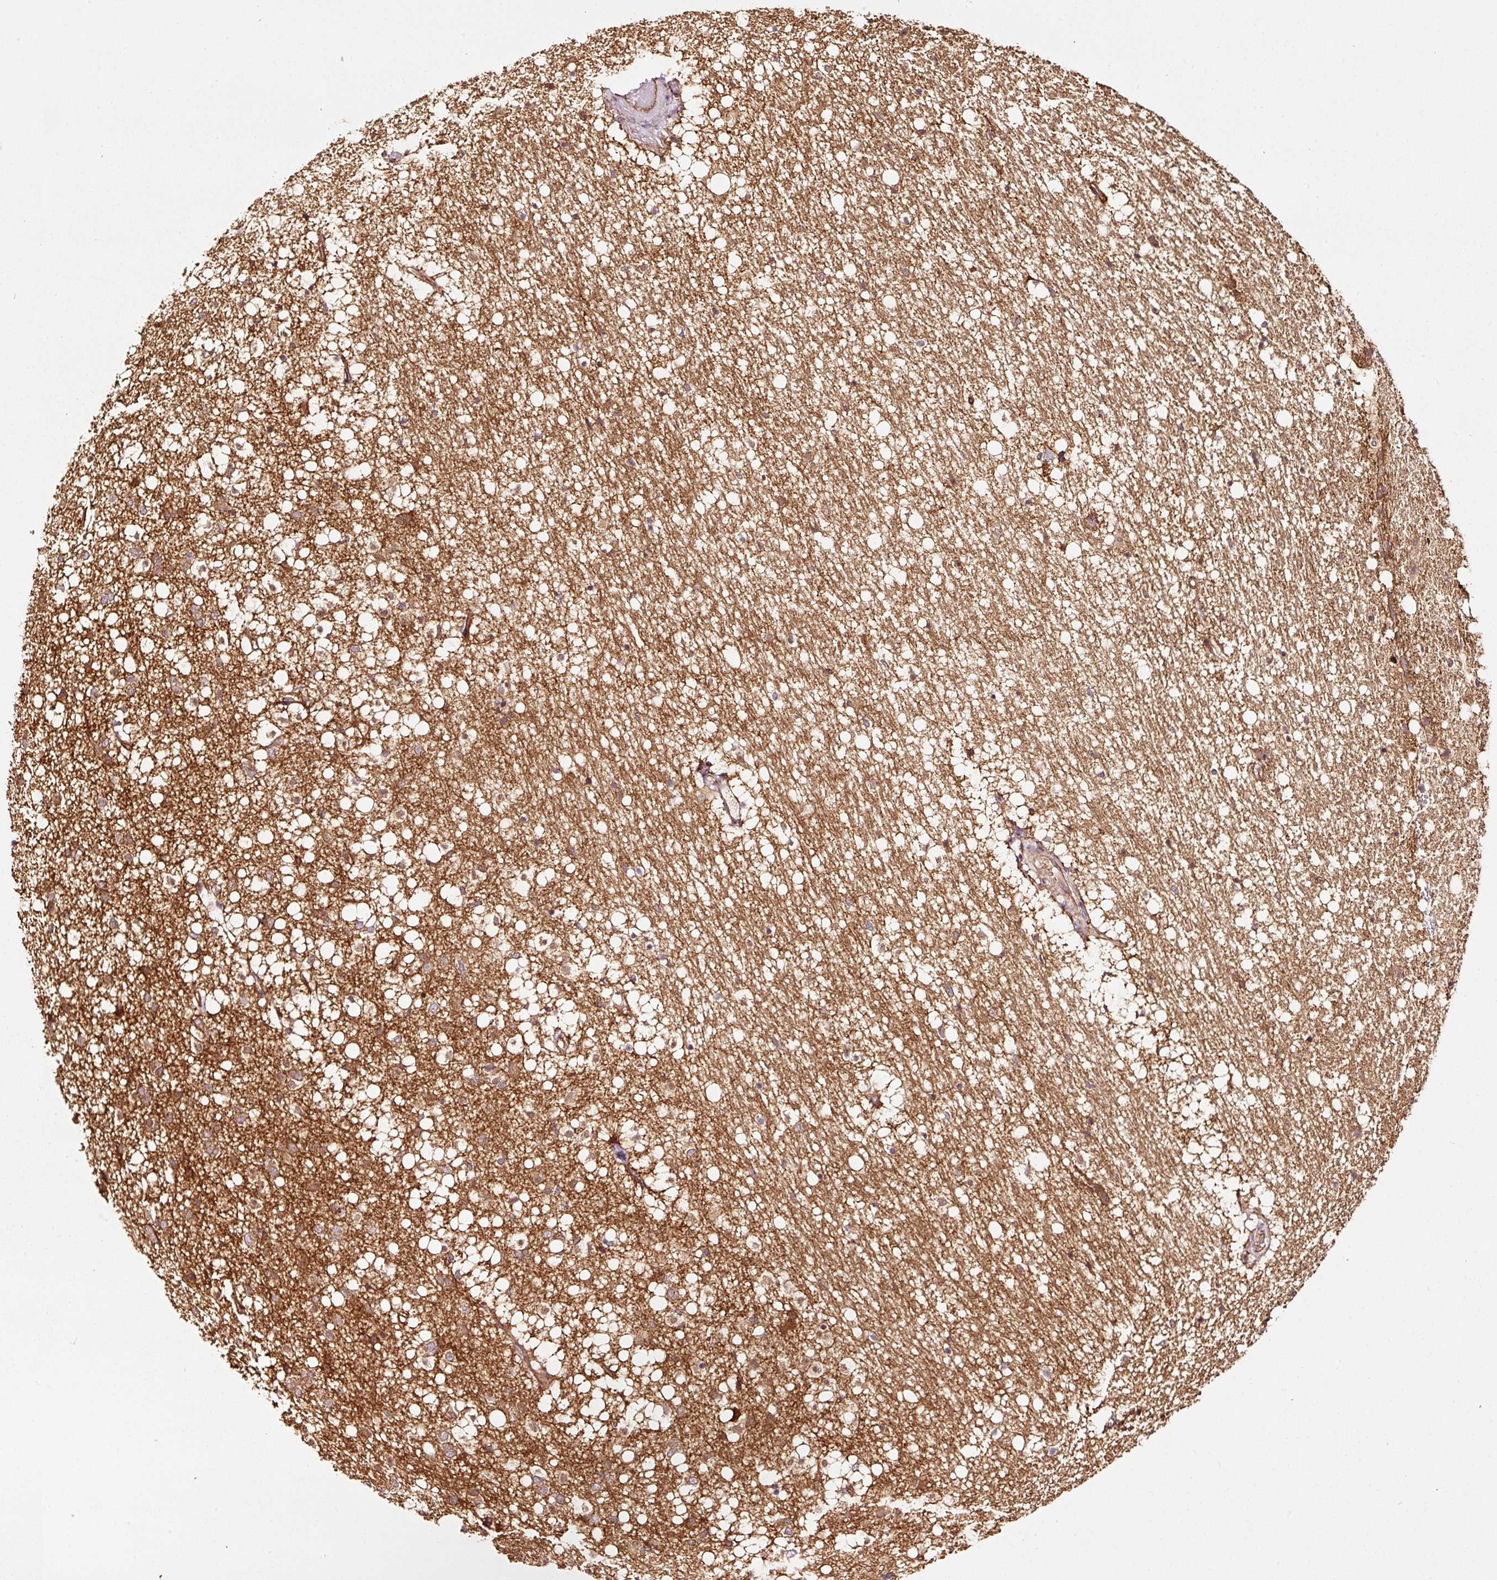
{"staining": {"intensity": "moderate", "quantity": "<25%", "location": "cytoplasmic/membranous"}, "tissue": "caudate", "cell_type": "Glial cells", "image_type": "normal", "snomed": [{"axis": "morphology", "description": "Normal tissue, NOS"}, {"axis": "topography", "description": "Lateral ventricle wall"}], "caption": "The image shows immunohistochemical staining of benign caudate. There is moderate cytoplasmic/membranous staining is appreciated in about <25% of glial cells. (brown staining indicates protein expression, while blue staining denotes nuclei).", "gene": "METAP1", "patient": {"sex": "male", "age": 37}}